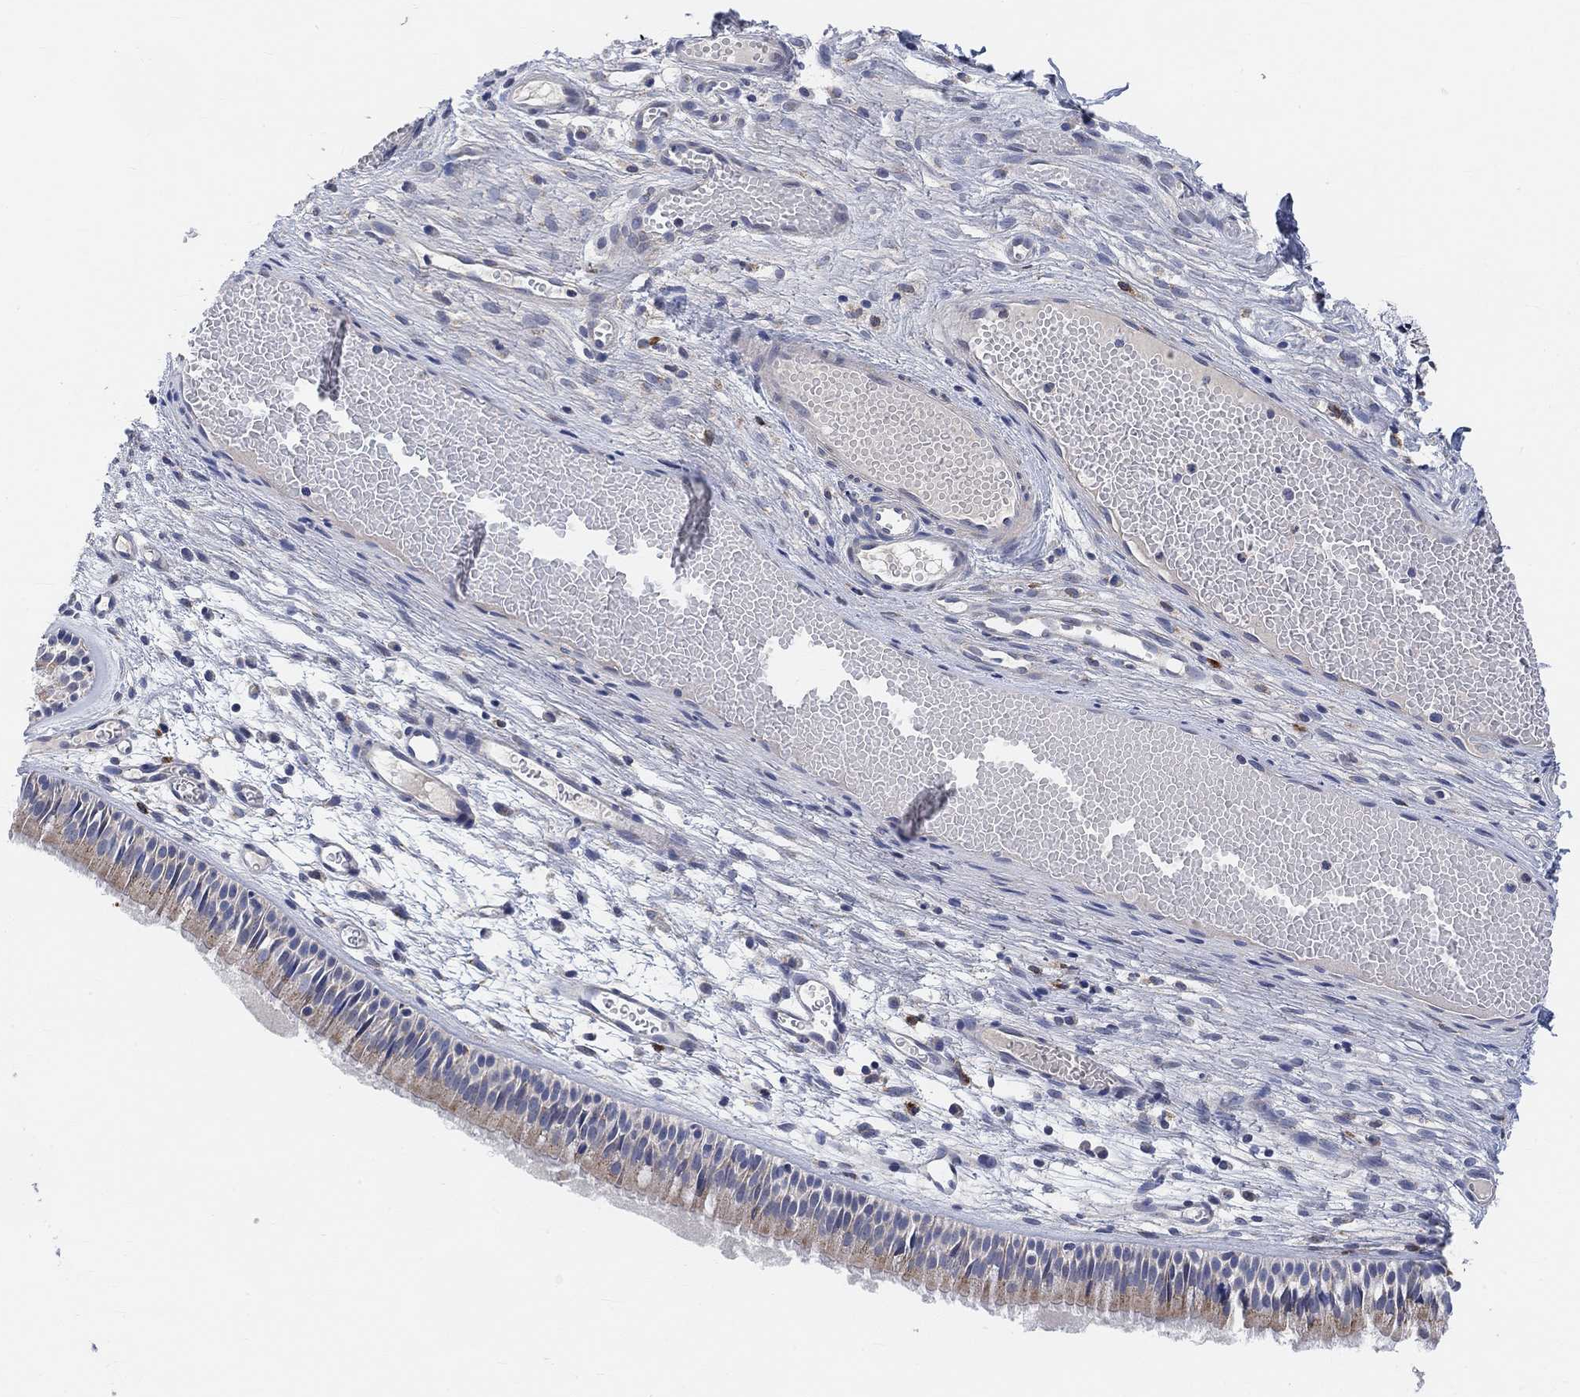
{"staining": {"intensity": "moderate", "quantity": "<25%", "location": "cytoplasmic/membranous"}, "tissue": "nasopharynx", "cell_type": "Respiratory epithelial cells", "image_type": "normal", "snomed": [{"axis": "morphology", "description": "Normal tissue, NOS"}, {"axis": "topography", "description": "Nasopharynx"}], "caption": "Immunohistochemical staining of unremarkable nasopharynx exhibits low levels of moderate cytoplasmic/membranous expression in about <25% of respiratory epithelial cells.", "gene": "HCRTR1", "patient": {"sex": "male", "age": 51}}